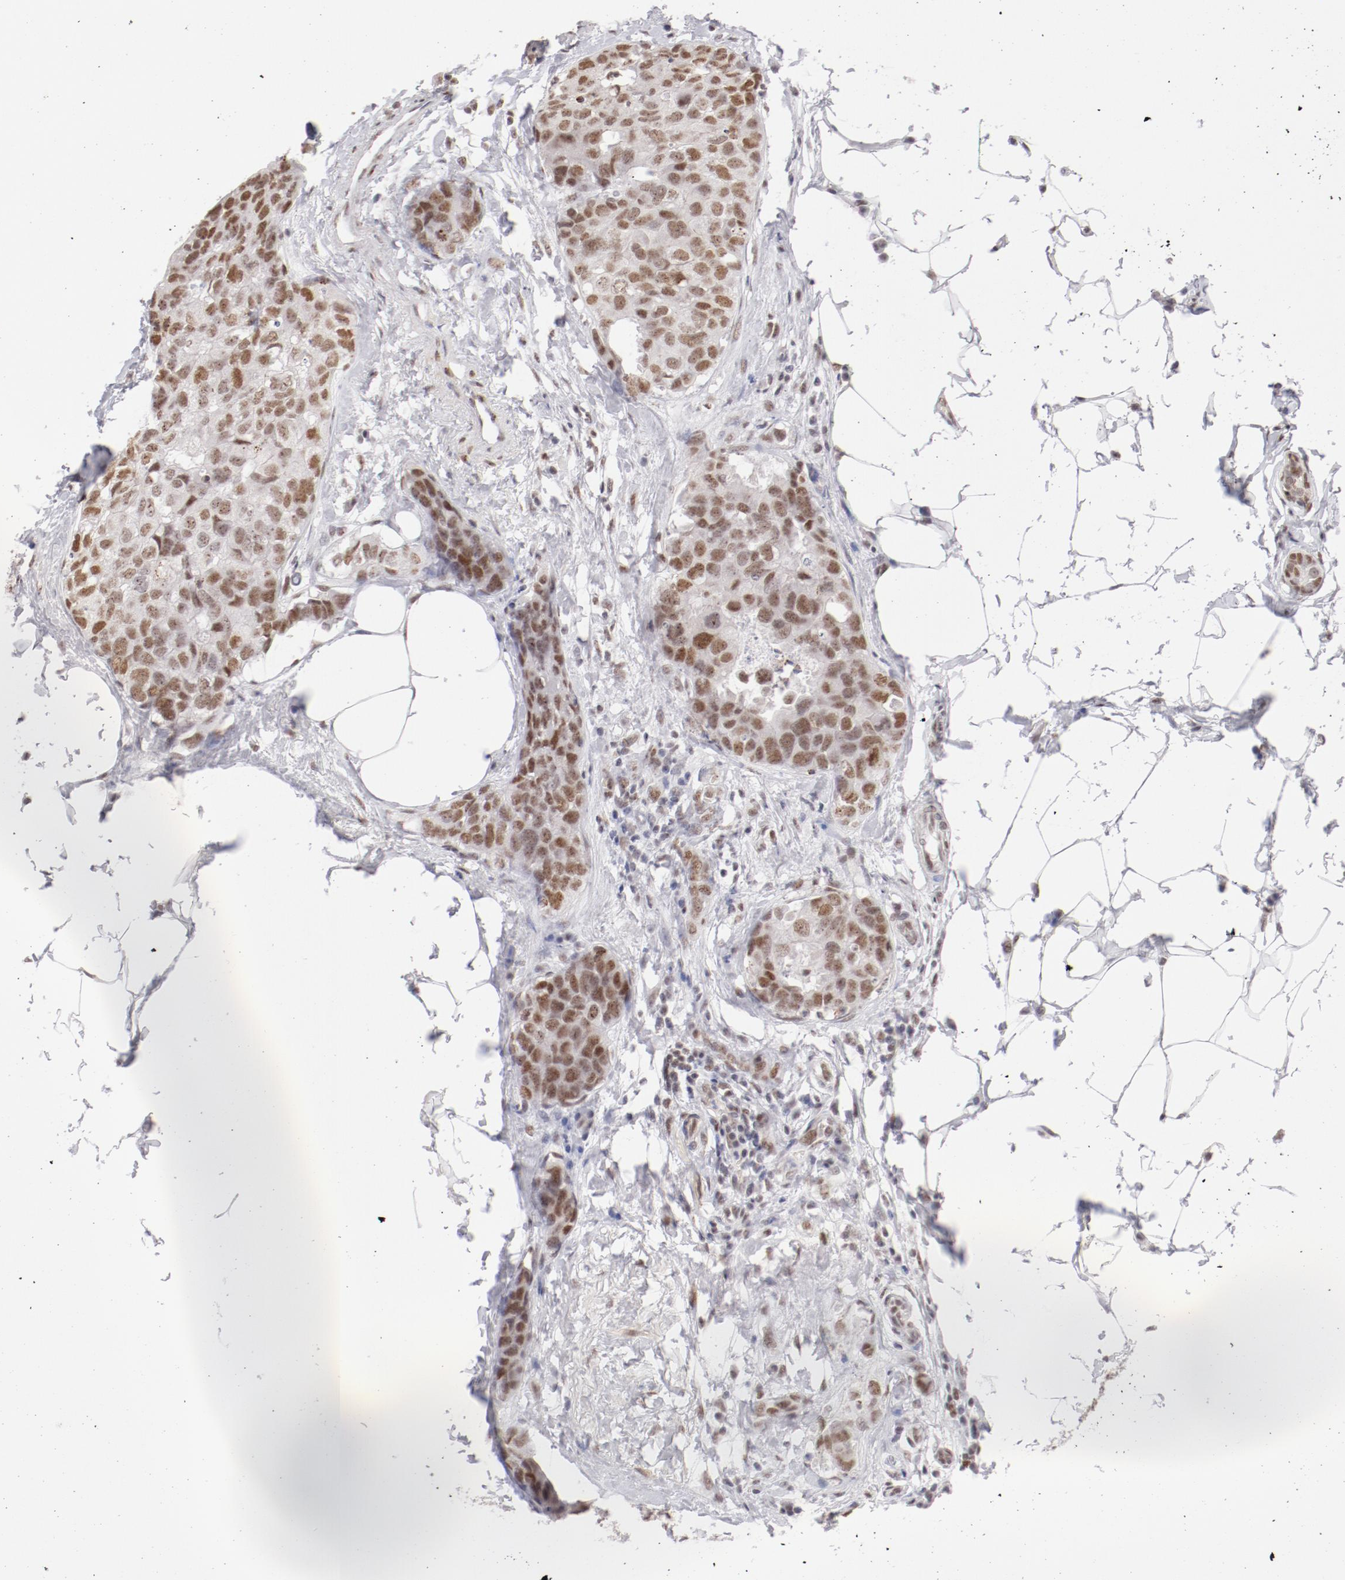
{"staining": {"intensity": "moderate", "quantity": ">75%", "location": "nuclear"}, "tissue": "breast cancer", "cell_type": "Tumor cells", "image_type": "cancer", "snomed": [{"axis": "morphology", "description": "Normal tissue, NOS"}, {"axis": "morphology", "description": "Duct carcinoma"}, {"axis": "topography", "description": "Breast"}], "caption": "Immunohistochemical staining of intraductal carcinoma (breast) shows medium levels of moderate nuclear protein positivity in approximately >75% of tumor cells.", "gene": "TFAP4", "patient": {"sex": "female", "age": 50}}